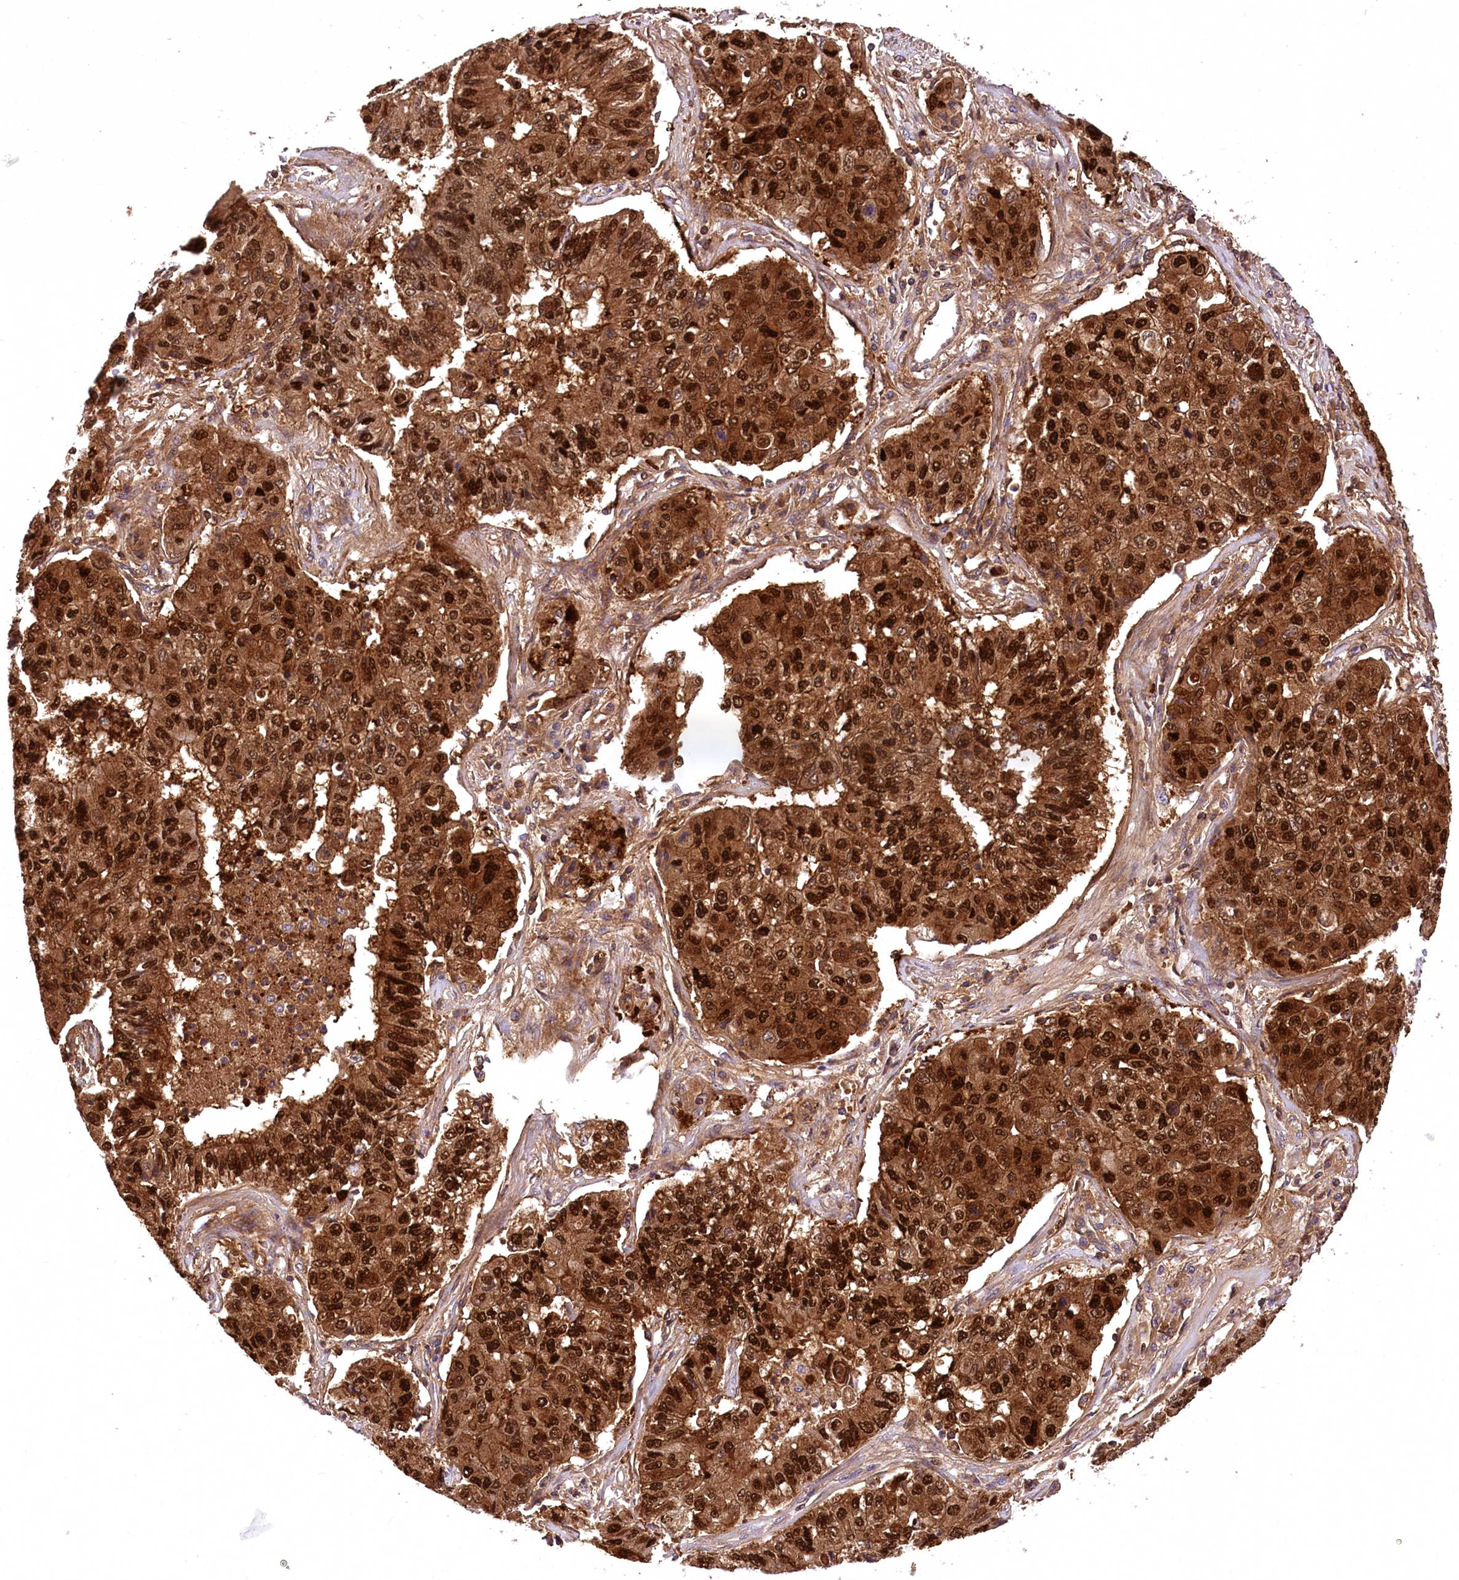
{"staining": {"intensity": "strong", "quantity": ">75%", "location": "cytoplasmic/membranous,nuclear"}, "tissue": "lung cancer", "cell_type": "Tumor cells", "image_type": "cancer", "snomed": [{"axis": "morphology", "description": "Squamous cell carcinoma, NOS"}, {"axis": "topography", "description": "Lung"}], "caption": "IHC image of lung cancer stained for a protein (brown), which demonstrates high levels of strong cytoplasmic/membranous and nuclear expression in about >75% of tumor cells.", "gene": "DPP3", "patient": {"sex": "male", "age": 74}}